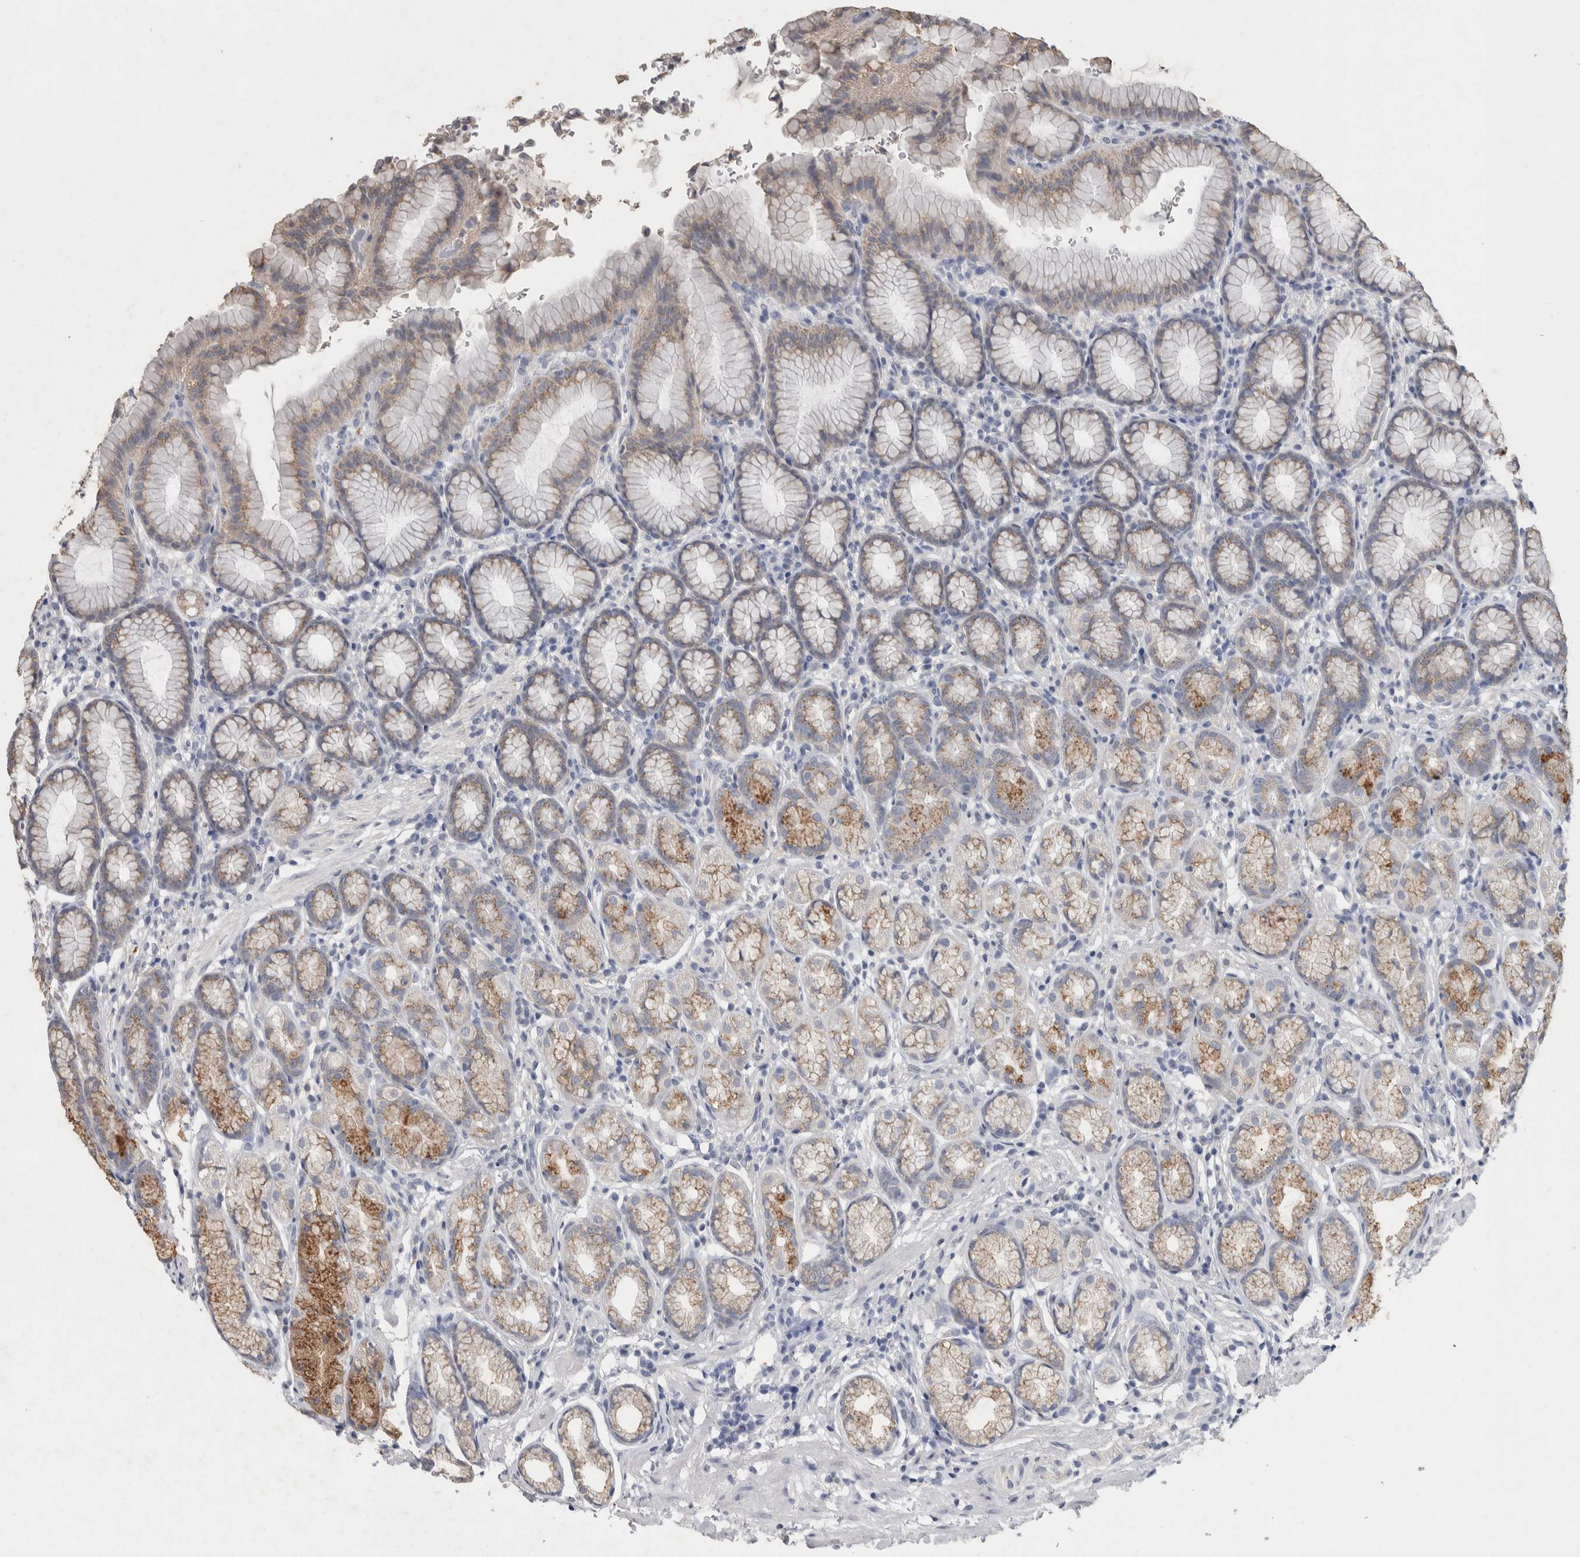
{"staining": {"intensity": "moderate", "quantity": "25%-75%", "location": "cytoplasmic/membranous"}, "tissue": "stomach", "cell_type": "Glandular cells", "image_type": "normal", "snomed": [{"axis": "morphology", "description": "Normal tissue, NOS"}, {"axis": "topography", "description": "Stomach"}], "caption": "Moderate cytoplasmic/membranous protein staining is present in approximately 25%-75% of glandular cells in stomach. (brown staining indicates protein expression, while blue staining denotes nuclei).", "gene": "CNTFR", "patient": {"sex": "male", "age": 42}}